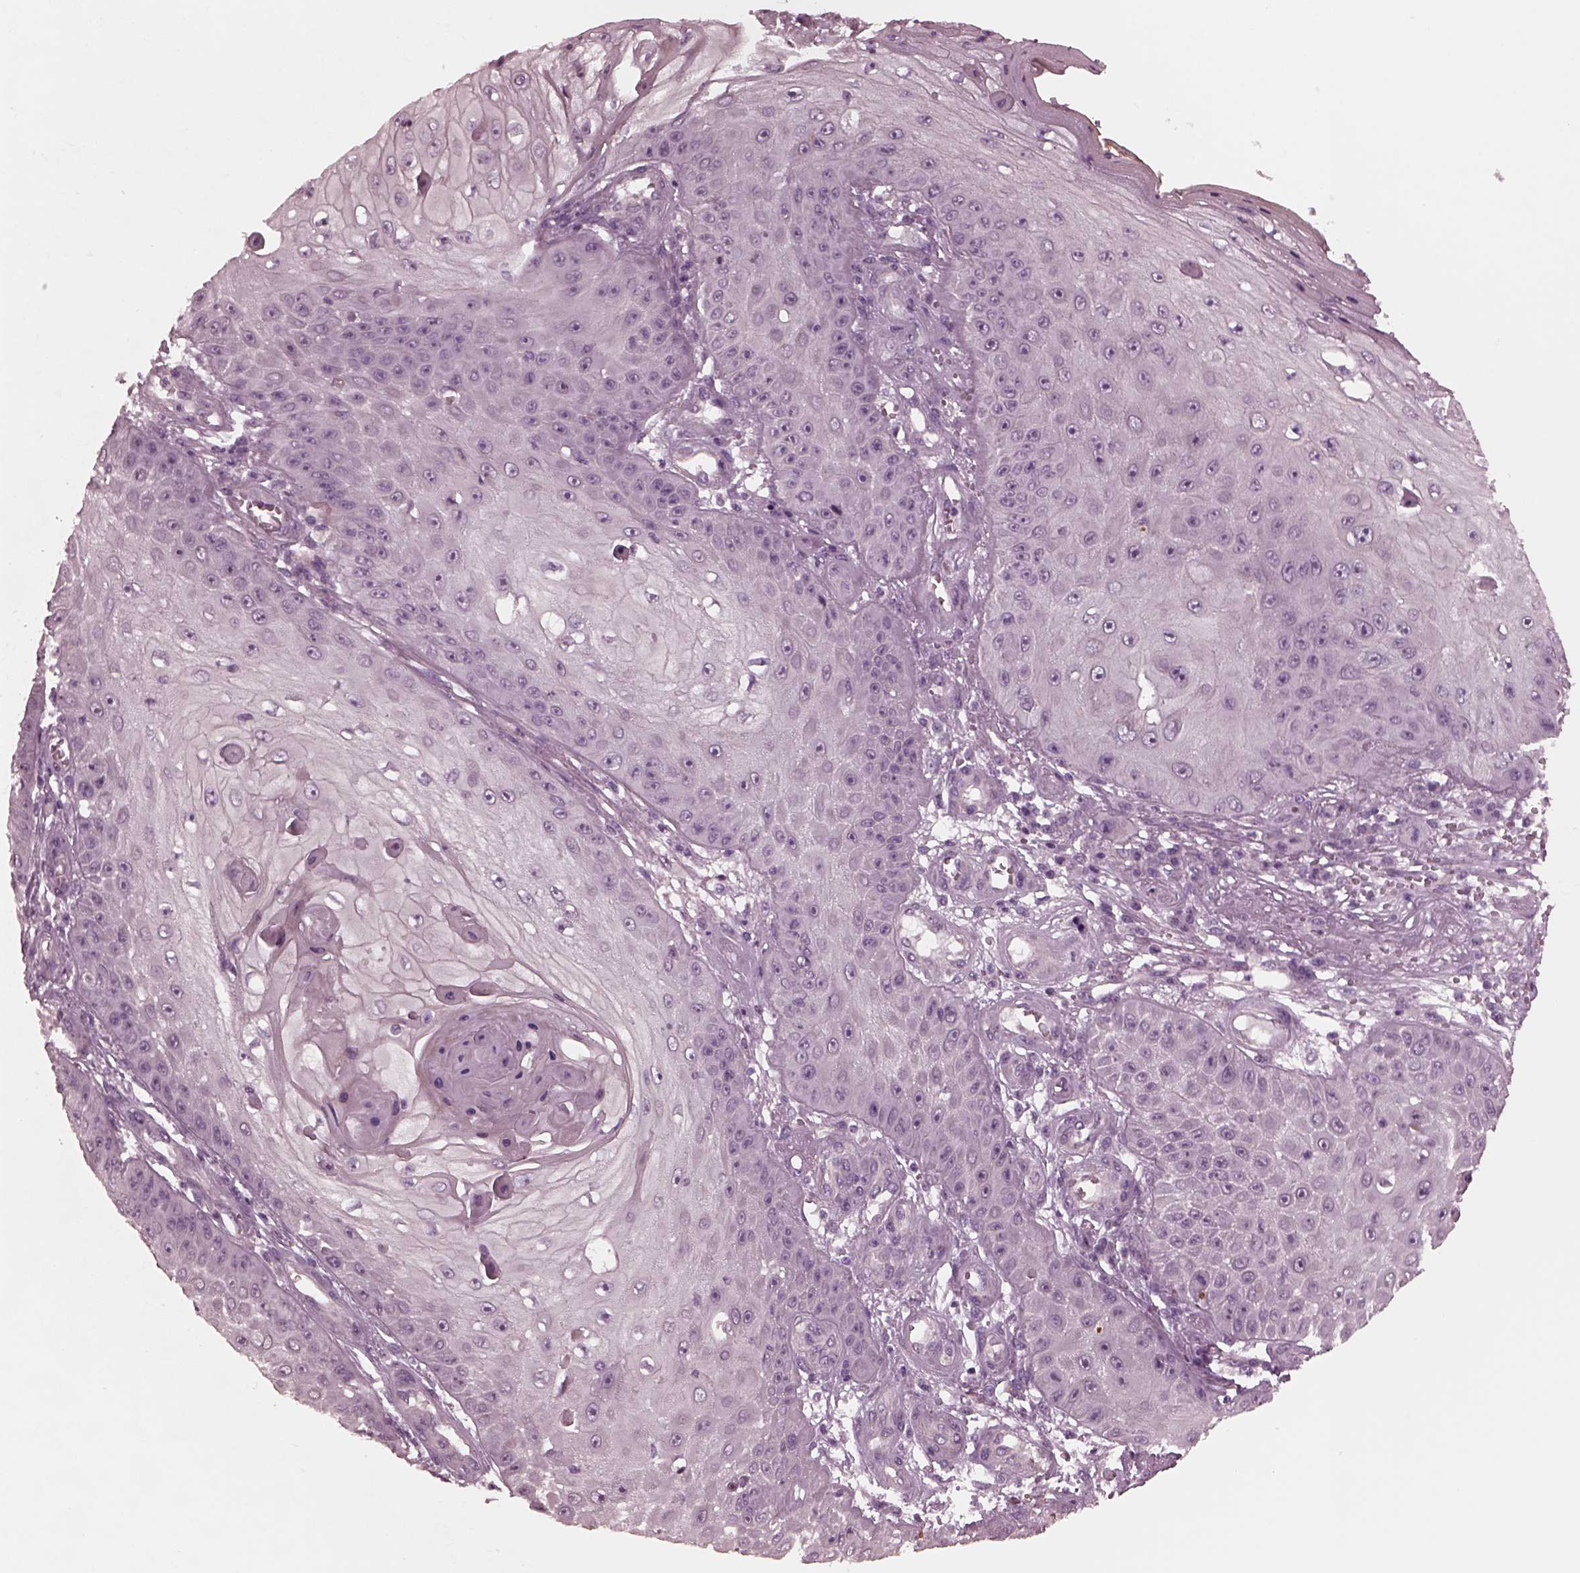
{"staining": {"intensity": "negative", "quantity": "none", "location": "none"}, "tissue": "skin cancer", "cell_type": "Tumor cells", "image_type": "cancer", "snomed": [{"axis": "morphology", "description": "Squamous cell carcinoma, NOS"}, {"axis": "topography", "description": "Skin"}], "caption": "Immunohistochemical staining of human skin cancer (squamous cell carcinoma) exhibits no significant expression in tumor cells. Nuclei are stained in blue.", "gene": "KIF6", "patient": {"sex": "male", "age": 70}}